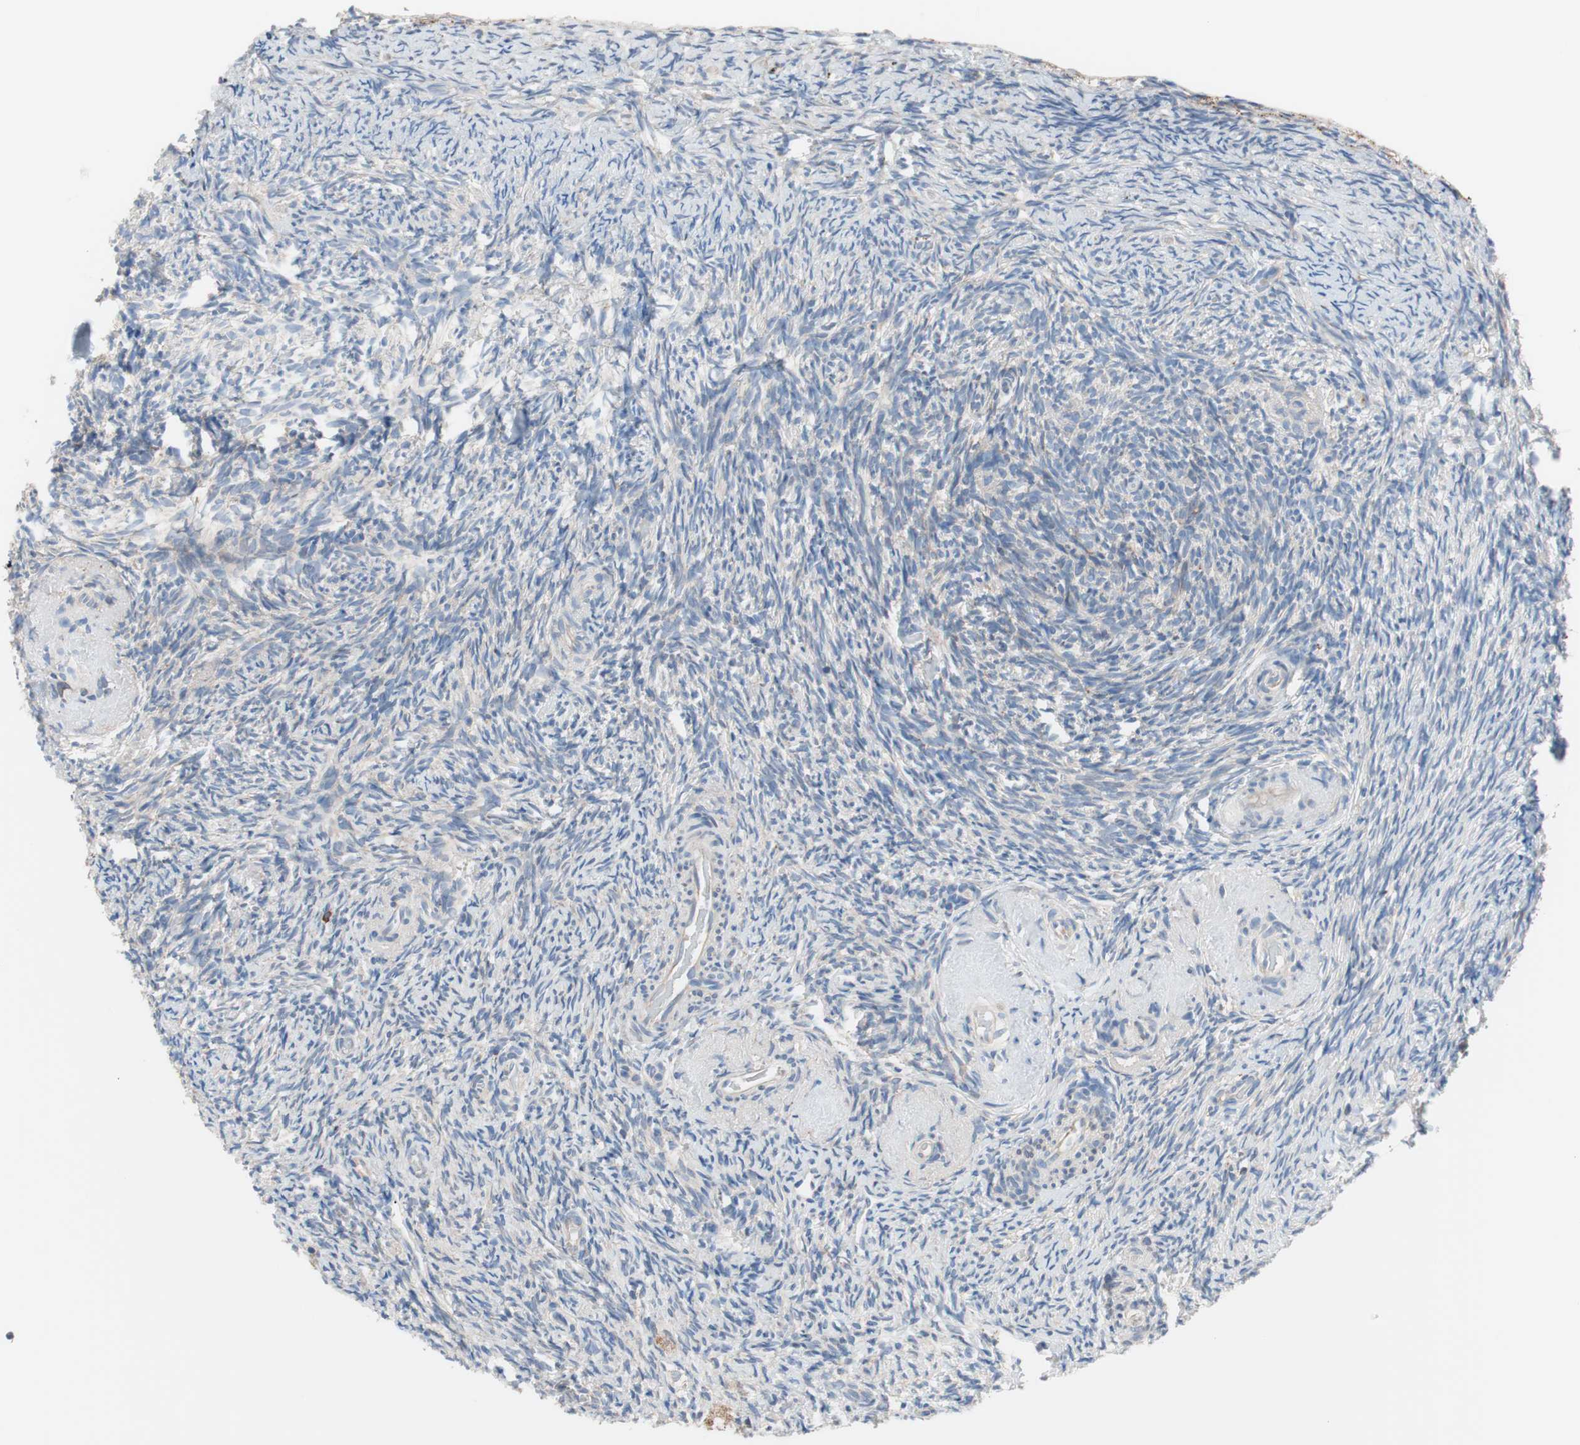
{"staining": {"intensity": "weak", "quantity": "<25%", "location": "cytoplasmic/membranous"}, "tissue": "ovary", "cell_type": "Ovarian stroma cells", "image_type": "normal", "snomed": [{"axis": "morphology", "description": "Normal tissue, NOS"}, {"axis": "topography", "description": "Ovary"}], "caption": "IHC image of unremarkable human ovary stained for a protein (brown), which exhibits no positivity in ovarian stroma cells.", "gene": "SLC27A4", "patient": {"sex": "female", "age": 60}}